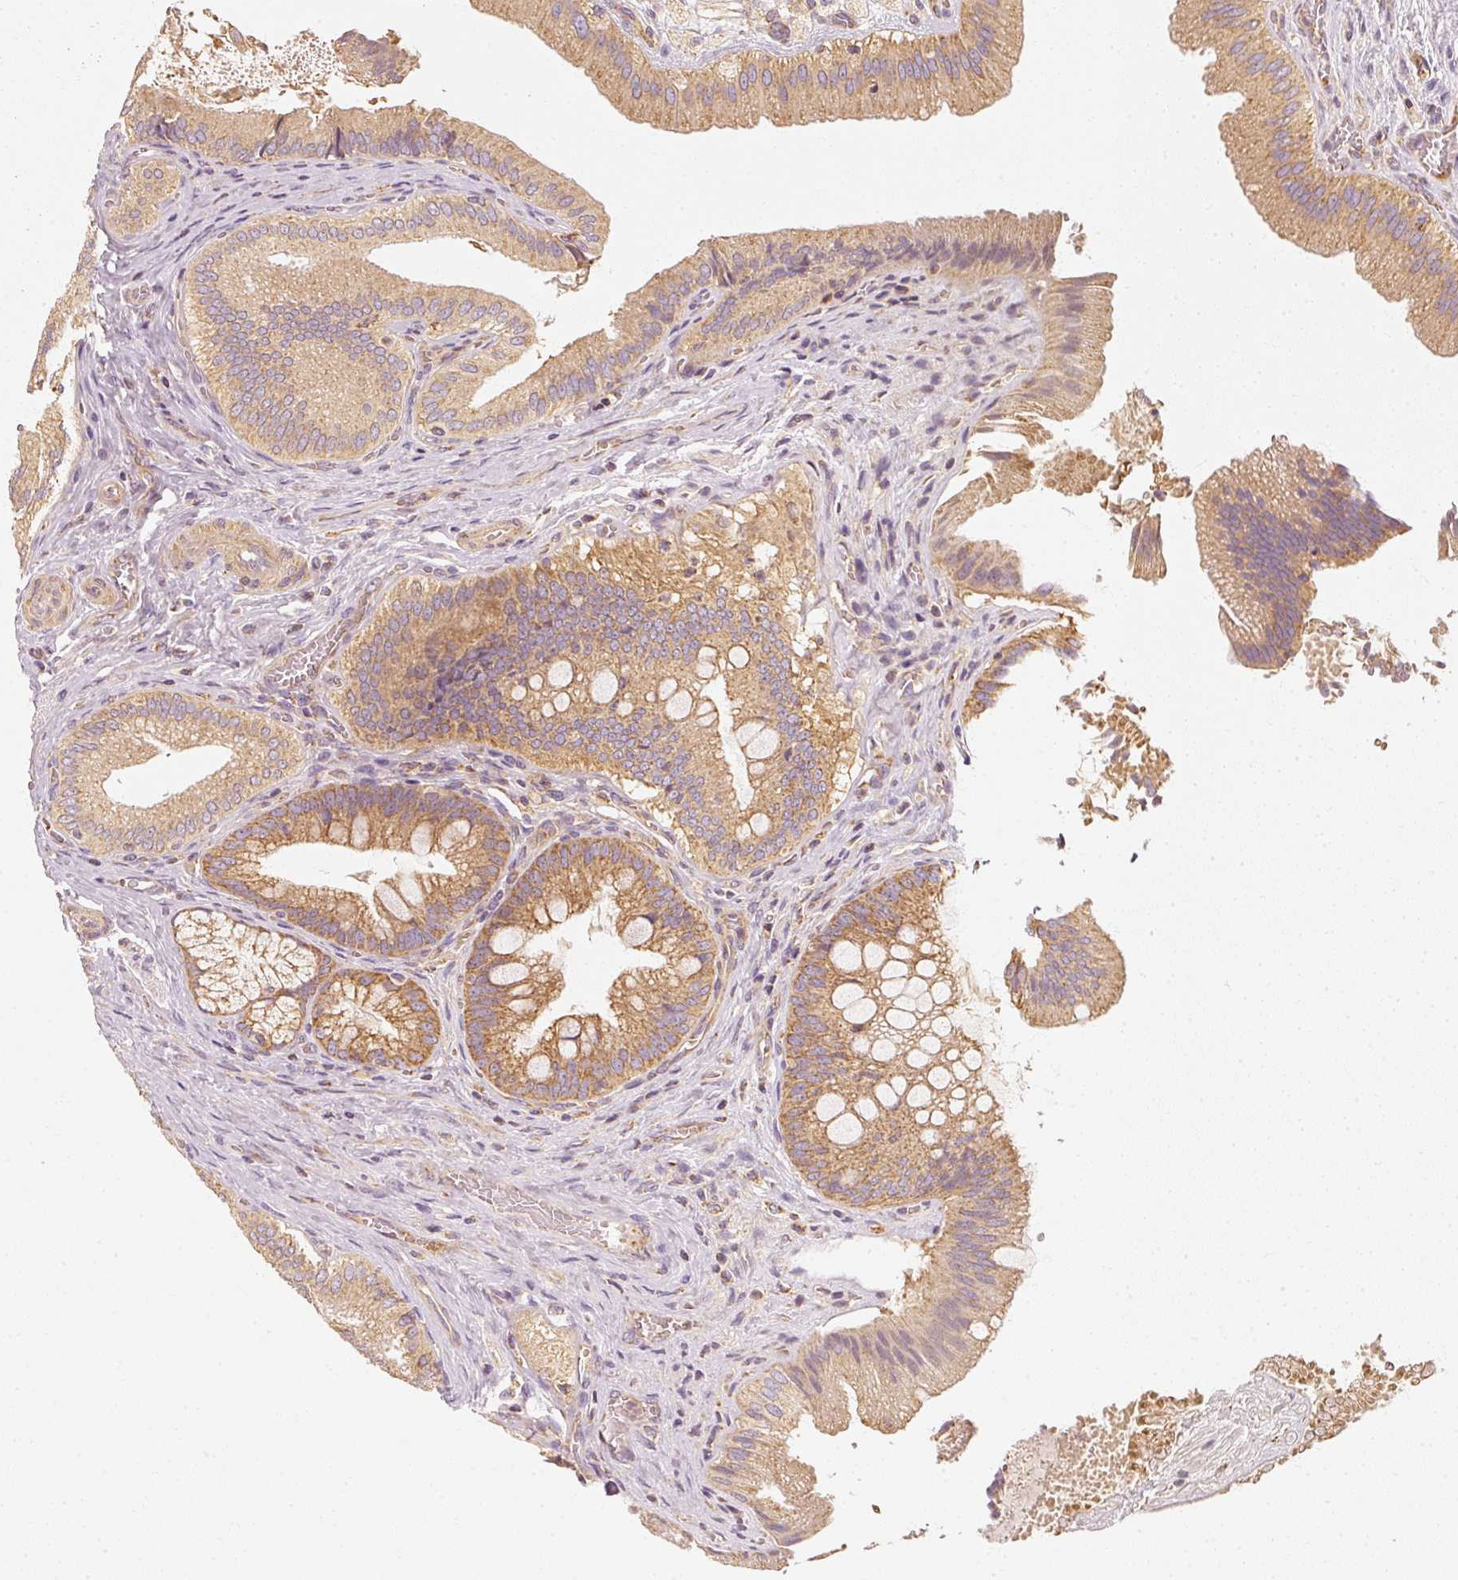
{"staining": {"intensity": "moderate", "quantity": ">75%", "location": "cytoplasmic/membranous"}, "tissue": "gallbladder", "cell_type": "Glandular cells", "image_type": "normal", "snomed": [{"axis": "morphology", "description": "Normal tissue, NOS"}, {"axis": "topography", "description": "Gallbladder"}], "caption": "Immunohistochemistry (DAB) staining of unremarkable human gallbladder shows moderate cytoplasmic/membranous protein positivity in approximately >75% of glandular cells. (Stains: DAB (3,3'-diaminobenzidine) in brown, nuclei in blue, Microscopy: brightfield microscopy at high magnification).", "gene": "TOMM40", "patient": {"sex": "male", "age": 17}}